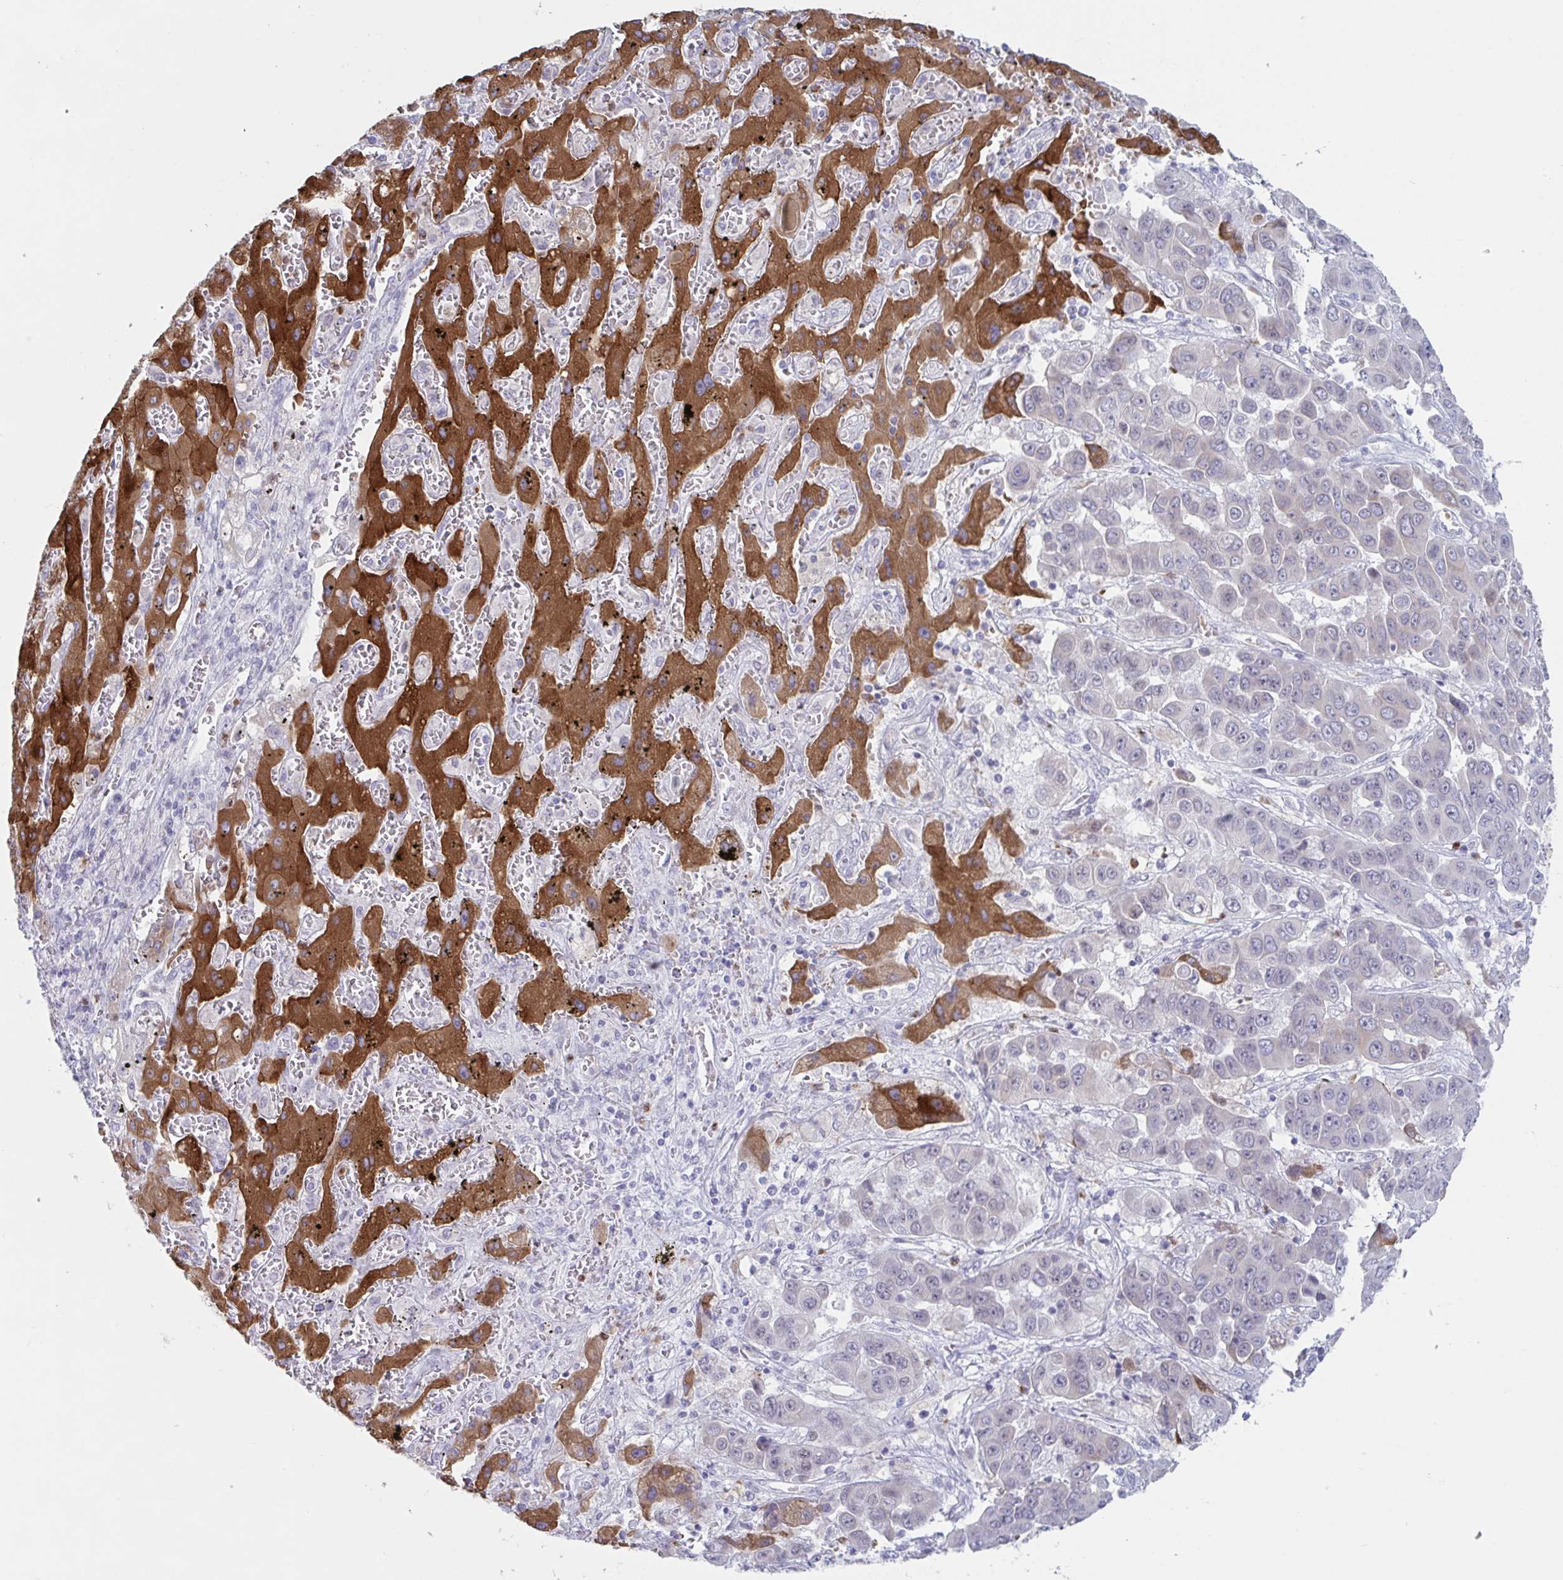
{"staining": {"intensity": "negative", "quantity": "none", "location": "none"}, "tissue": "liver cancer", "cell_type": "Tumor cells", "image_type": "cancer", "snomed": [{"axis": "morphology", "description": "Cholangiocarcinoma"}, {"axis": "topography", "description": "Liver"}], "caption": "Protein analysis of liver cancer displays no significant expression in tumor cells.", "gene": "CYP4F11", "patient": {"sex": "female", "age": 52}}